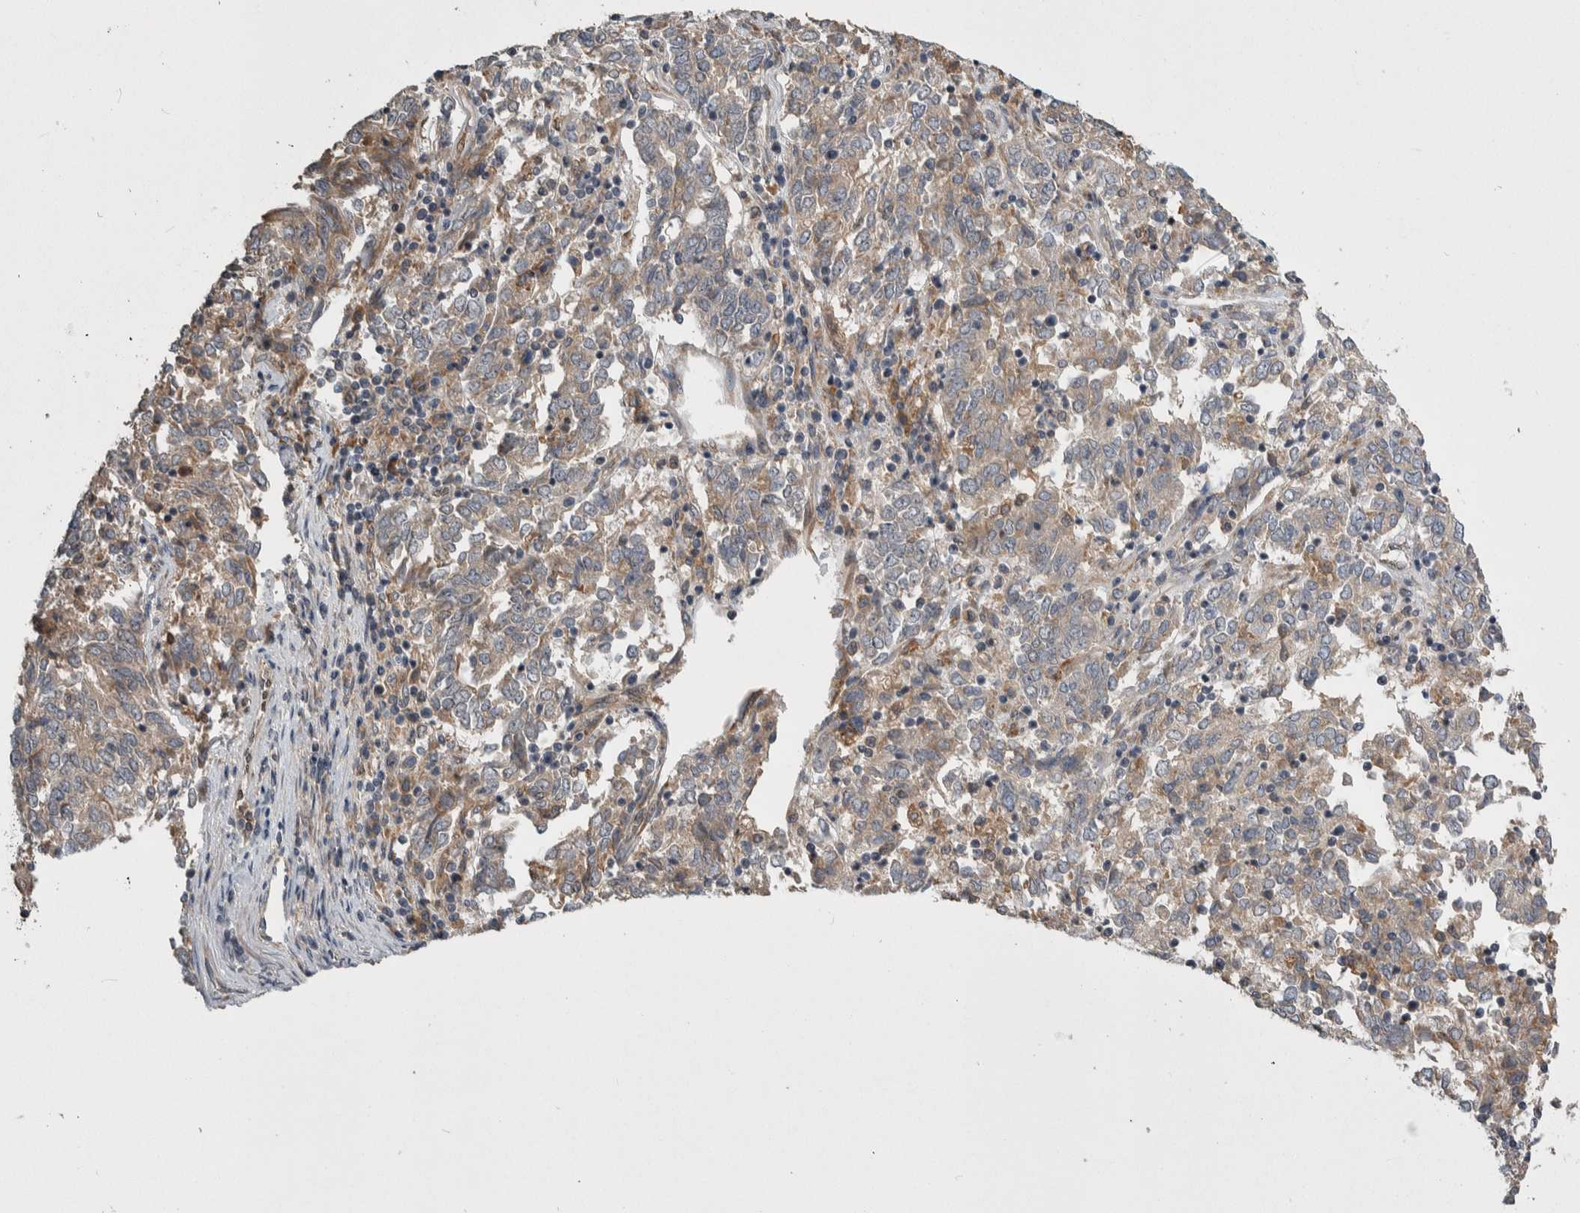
{"staining": {"intensity": "weak", "quantity": "25%-75%", "location": "cytoplasmic/membranous"}, "tissue": "endometrial cancer", "cell_type": "Tumor cells", "image_type": "cancer", "snomed": [{"axis": "morphology", "description": "Adenocarcinoma, NOS"}, {"axis": "topography", "description": "Endometrium"}], "caption": "There is low levels of weak cytoplasmic/membranous expression in tumor cells of endometrial cancer (adenocarcinoma), as demonstrated by immunohistochemical staining (brown color).", "gene": "PRDM4", "patient": {"sex": "female", "age": 80}}